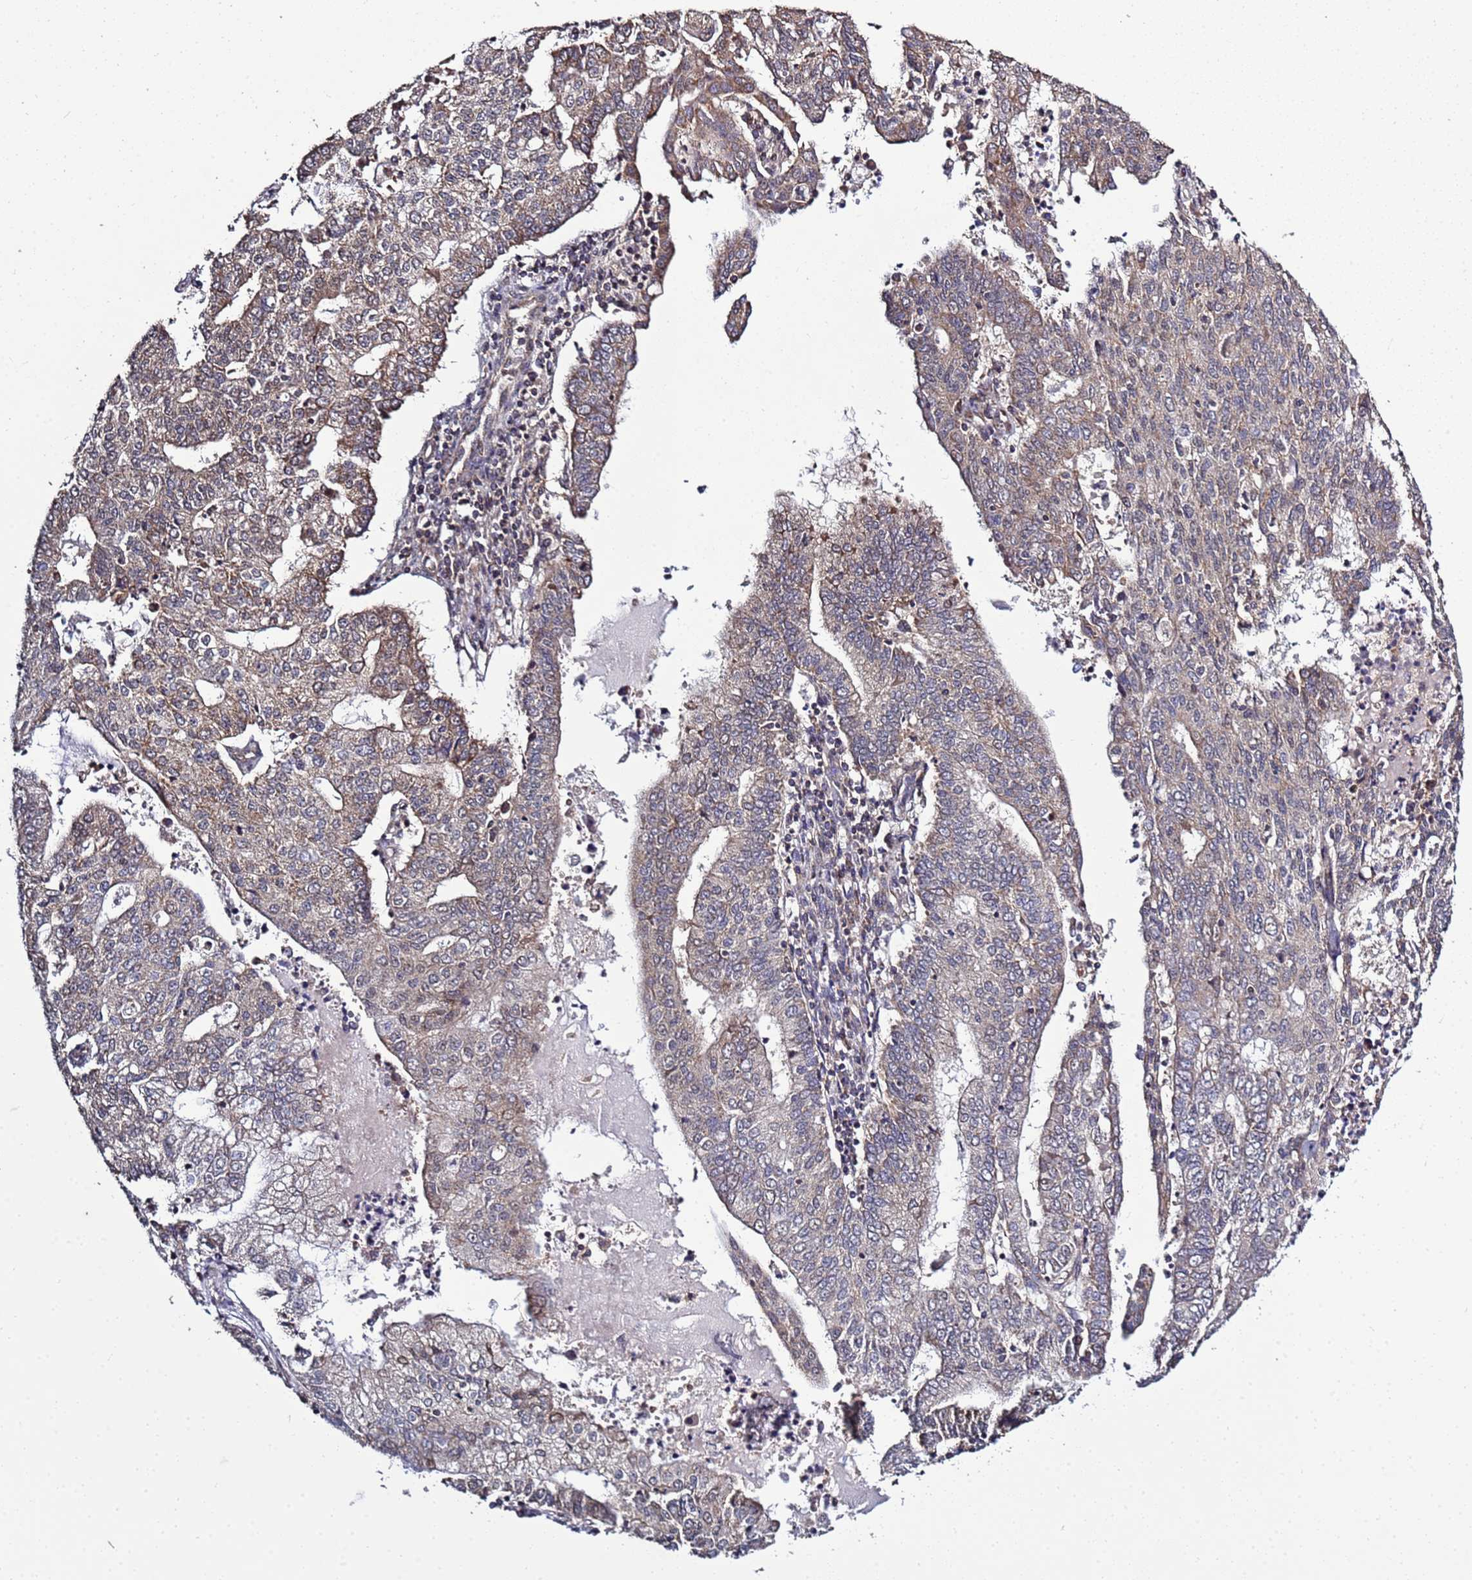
{"staining": {"intensity": "weak", "quantity": ">75%", "location": "cytoplasmic/membranous"}, "tissue": "endometrial cancer", "cell_type": "Tumor cells", "image_type": "cancer", "snomed": [{"axis": "morphology", "description": "Adenocarcinoma, NOS"}, {"axis": "topography", "description": "Endometrium"}], "caption": "A low amount of weak cytoplasmic/membranous positivity is identified in about >75% of tumor cells in adenocarcinoma (endometrial) tissue. Using DAB (3,3'-diaminobenzidine) (brown) and hematoxylin (blue) stains, captured at high magnification using brightfield microscopy.", "gene": "P2RX7", "patient": {"sex": "female", "age": 59}}